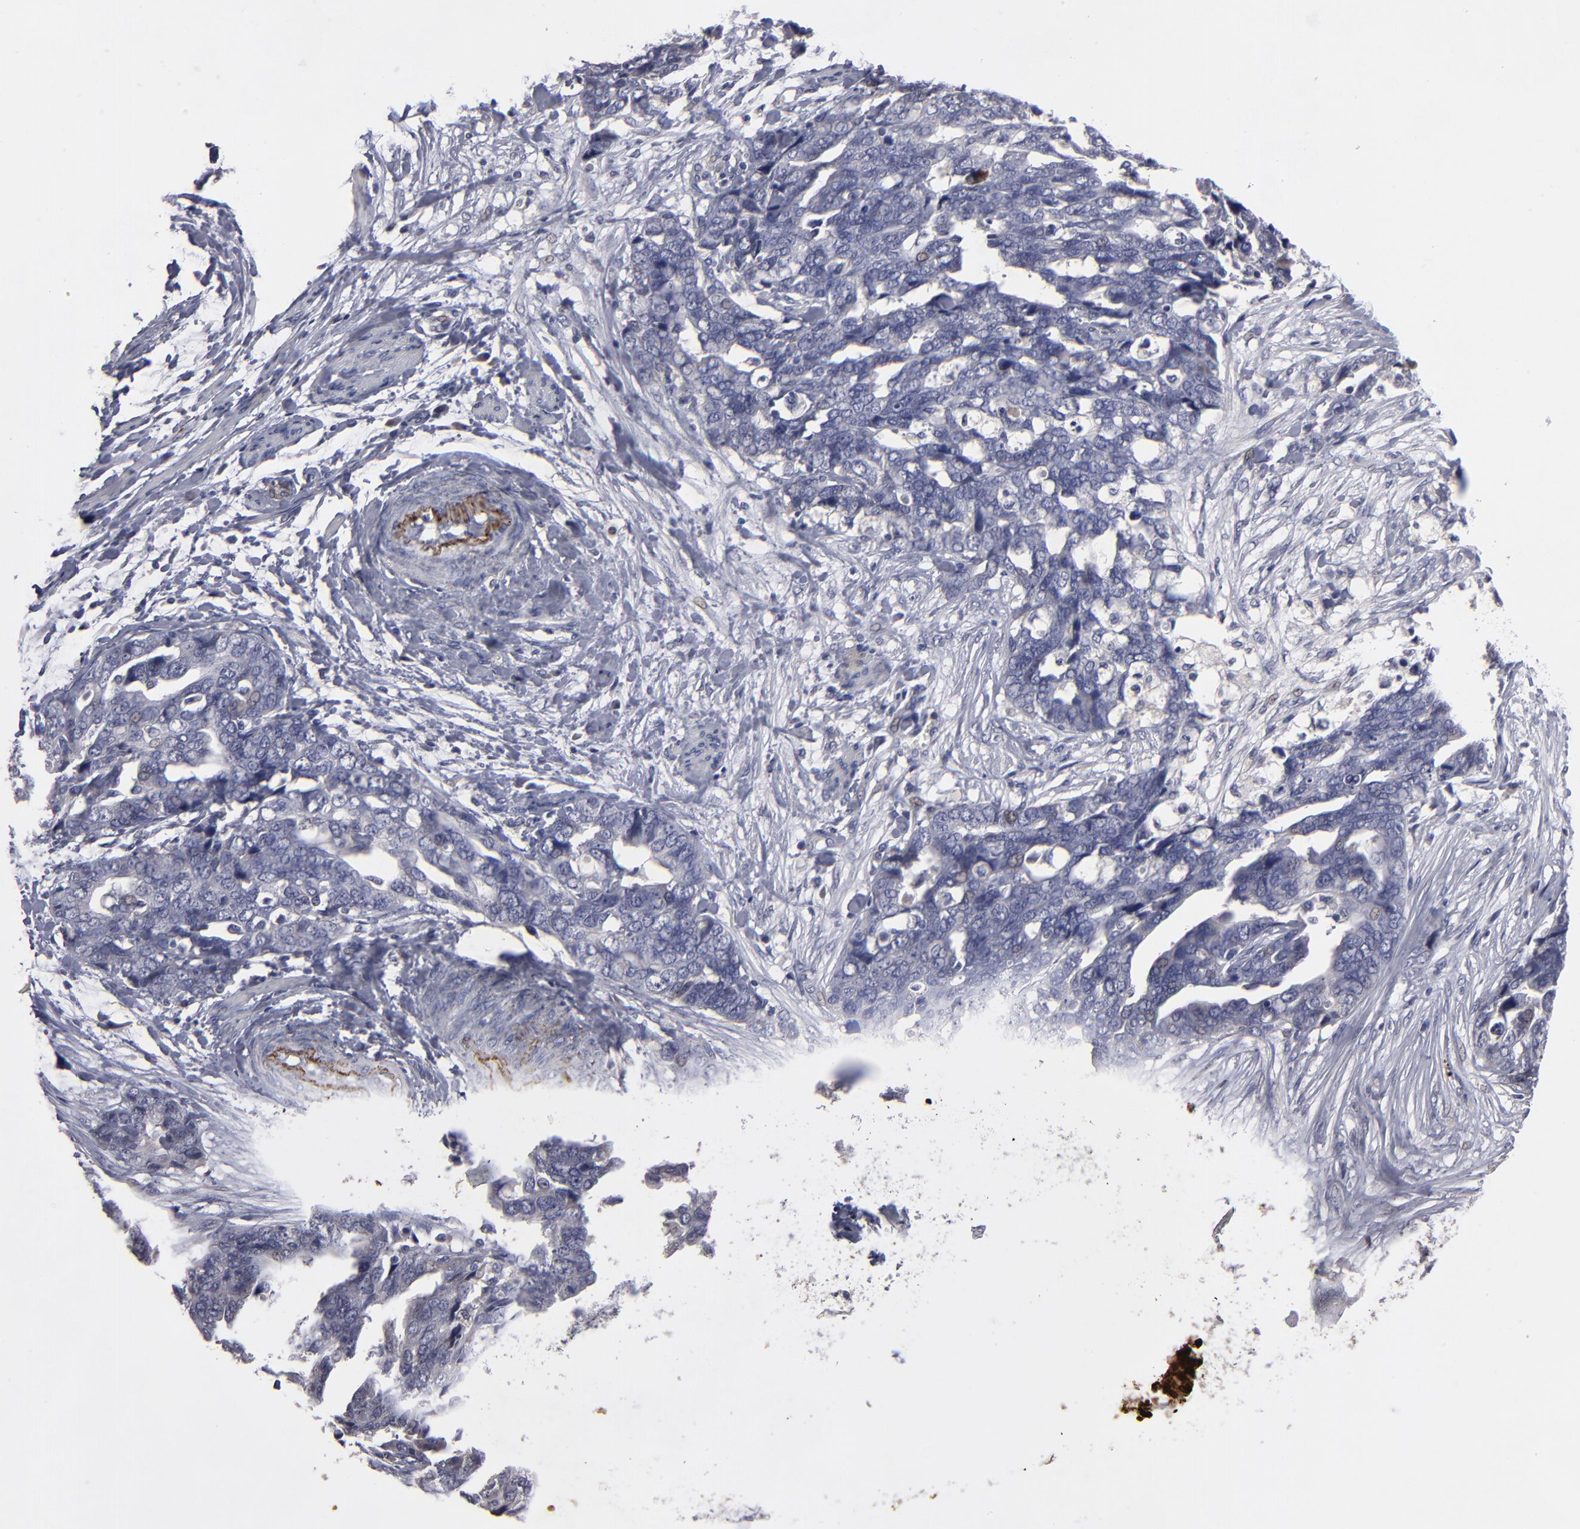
{"staining": {"intensity": "negative", "quantity": "none", "location": "none"}, "tissue": "ovarian cancer", "cell_type": "Tumor cells", "image_type": "cancer", "snomed": [{"axis": "morphology", "description": "Normal tissue, NOS"}, {"axis": "morphology", "description": "Cystadenocarcinoma, serous, NOS"}, {"axis": "topography", "description": "Fallopian tube"}, {"axis": "topography", "description": "Ovary"}], "caption": "Photomicrograph shows no protein staining in tumor cells of ovarian cancer tissue.", "gene": "GPM6B", "patient": {"sex": "female", "age": 56}}